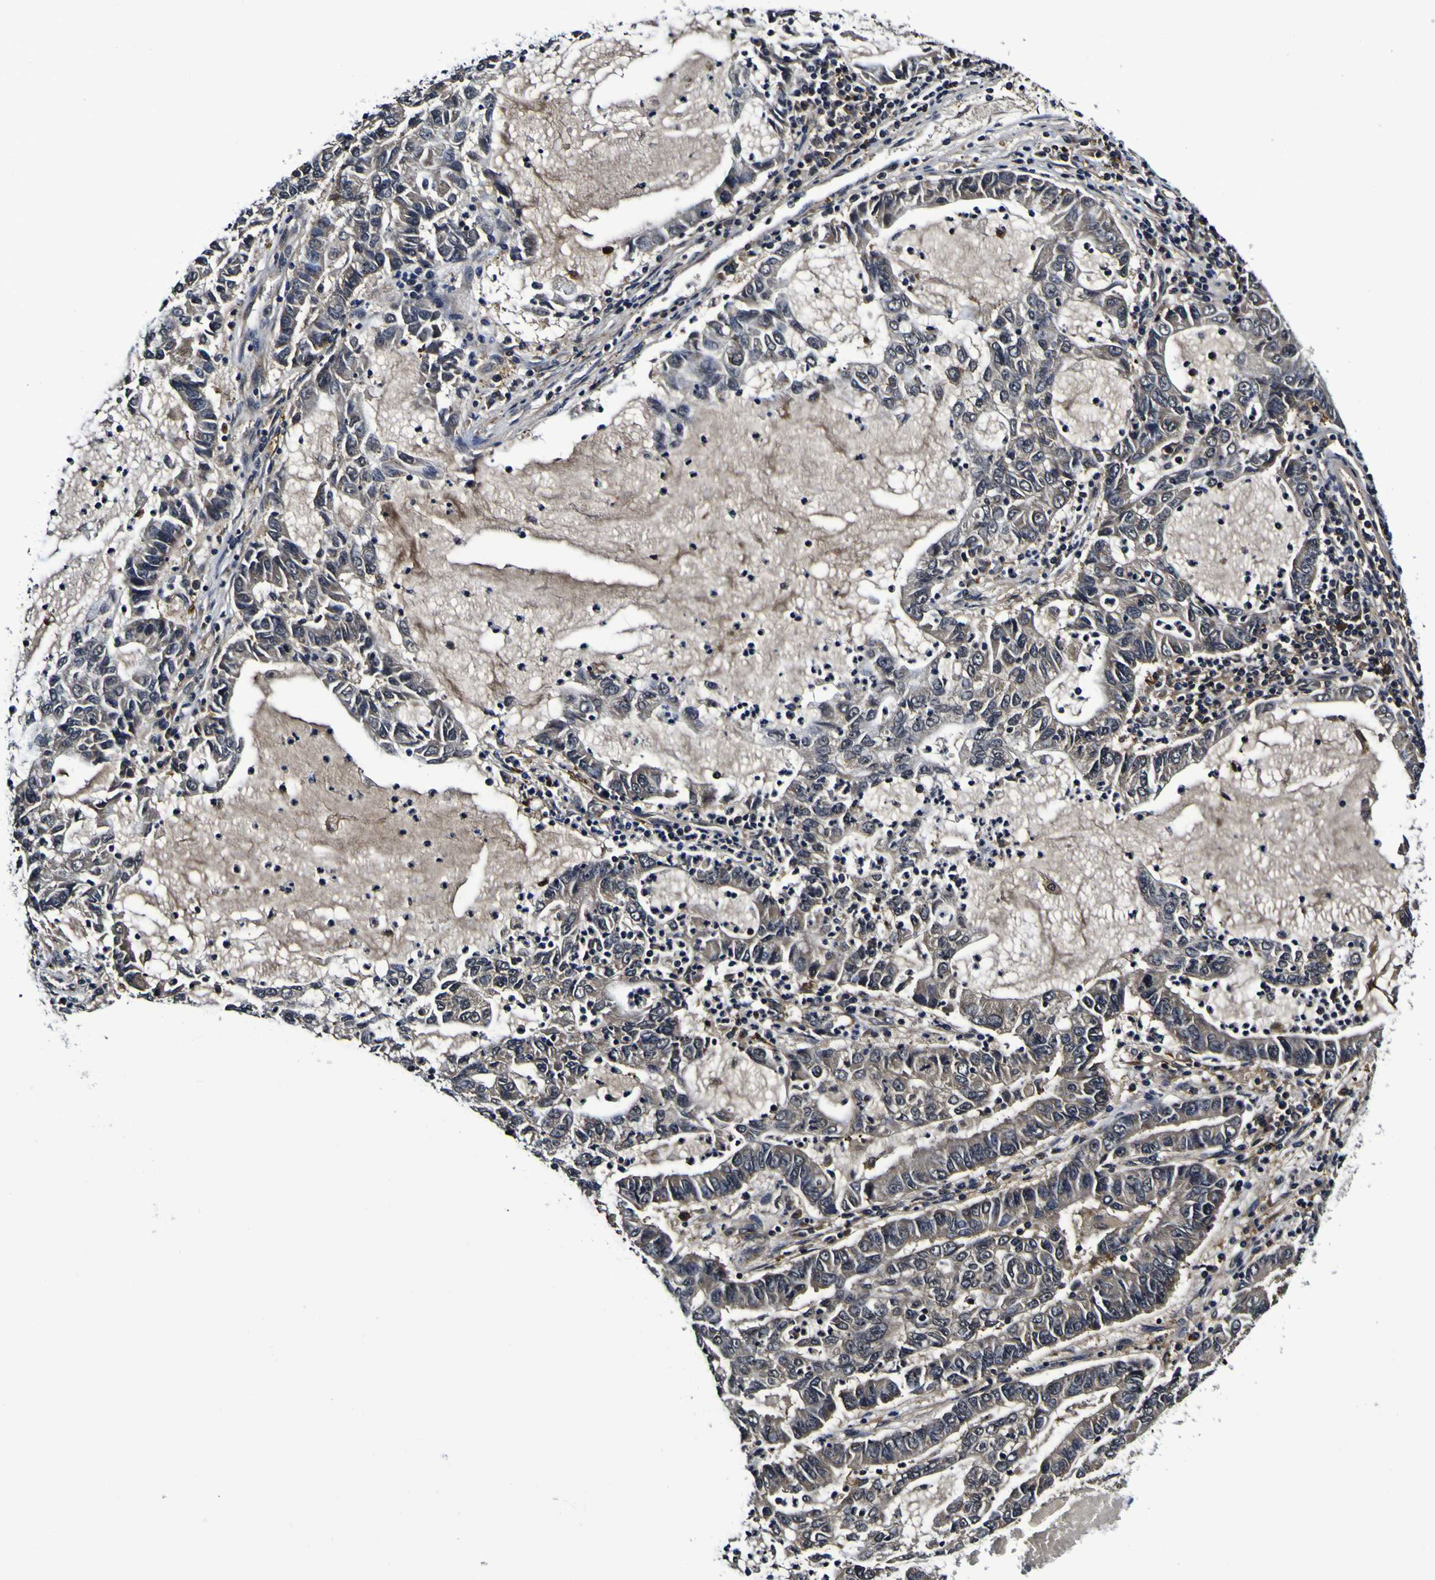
{"staining": {"intensity": "weak", "quantity": "25%-75%", "location": "cytoplasmic/membranous"}, "tissue": "lung cancer", "cell_type": "Tumor cells", "image_type": "cancer", "snomed": [{"axis": "morphology", "description": "Adenocarcinoma, NOS"}, {"axis": "topography", "description": "Lung"}], "caption": "A micrograph of lung cancer stained for a protein shows weak cytoplasmic/membranous brown staining in tumor cells.", "gene": "GPX1", "patient": {"sex": "female", "age": 51}}